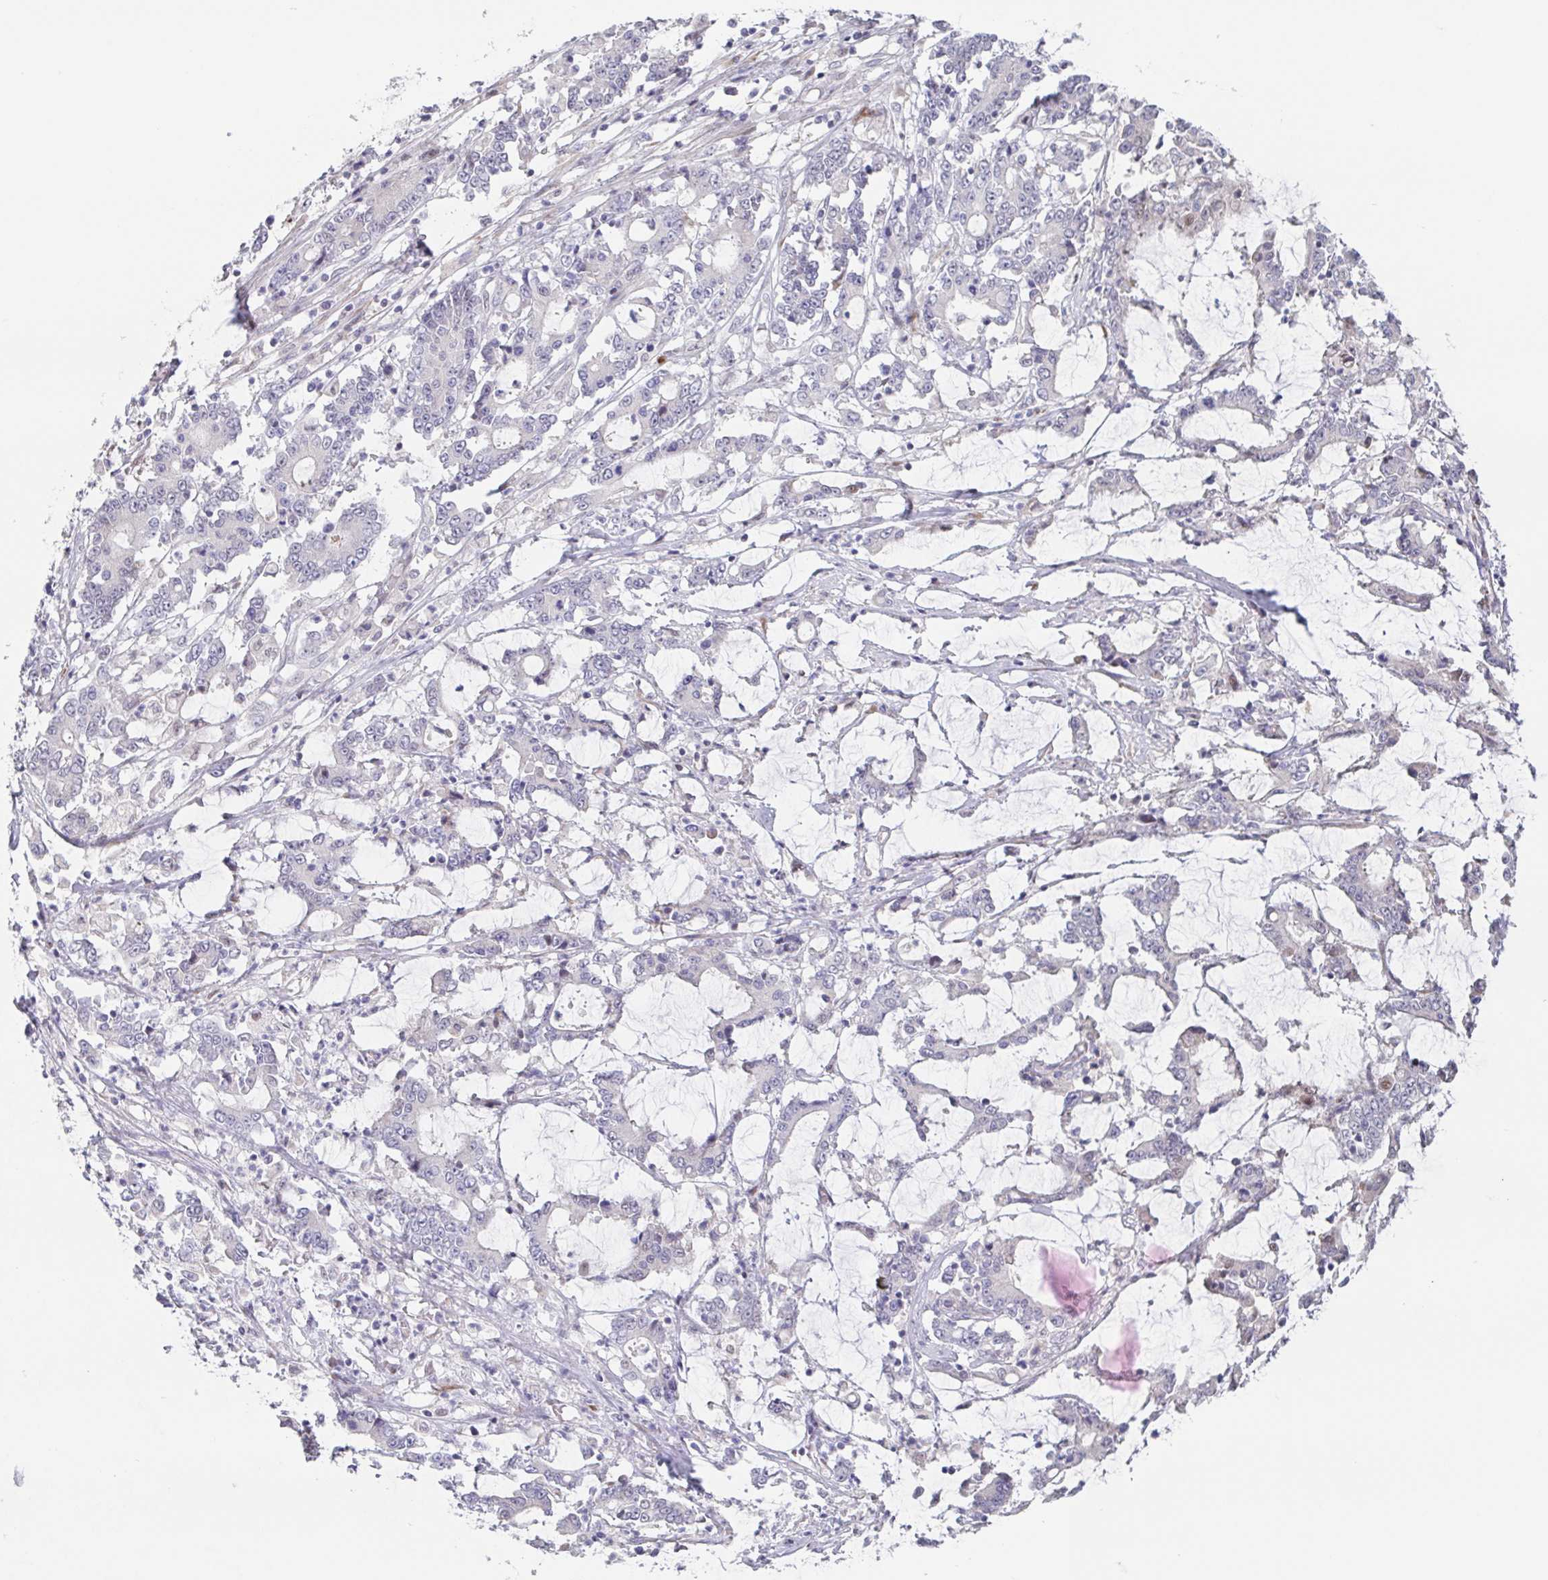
{"staining": {"intensity": "negative", "quantity": "none", "location": "none"}, "tissue": "stomach cancer", "cell_type": "Tumor cells", "image_type": "cancer", "snomed": [{"axis": "morphology", "description": "Adenocarcinoma, NOS"}, {"axis": "topography", "description": "Stomach, upper"}], "caption": "A high-resolution micrograph shows IHC staining of stomach adenocarcinoma, which demonstrates no significant positivity in tumor cells. (Immunohistochemistry, brightfield microscopy, high magnification).", "gene": "POU2F3", "patient": {"sex": "male", "age": 68}}